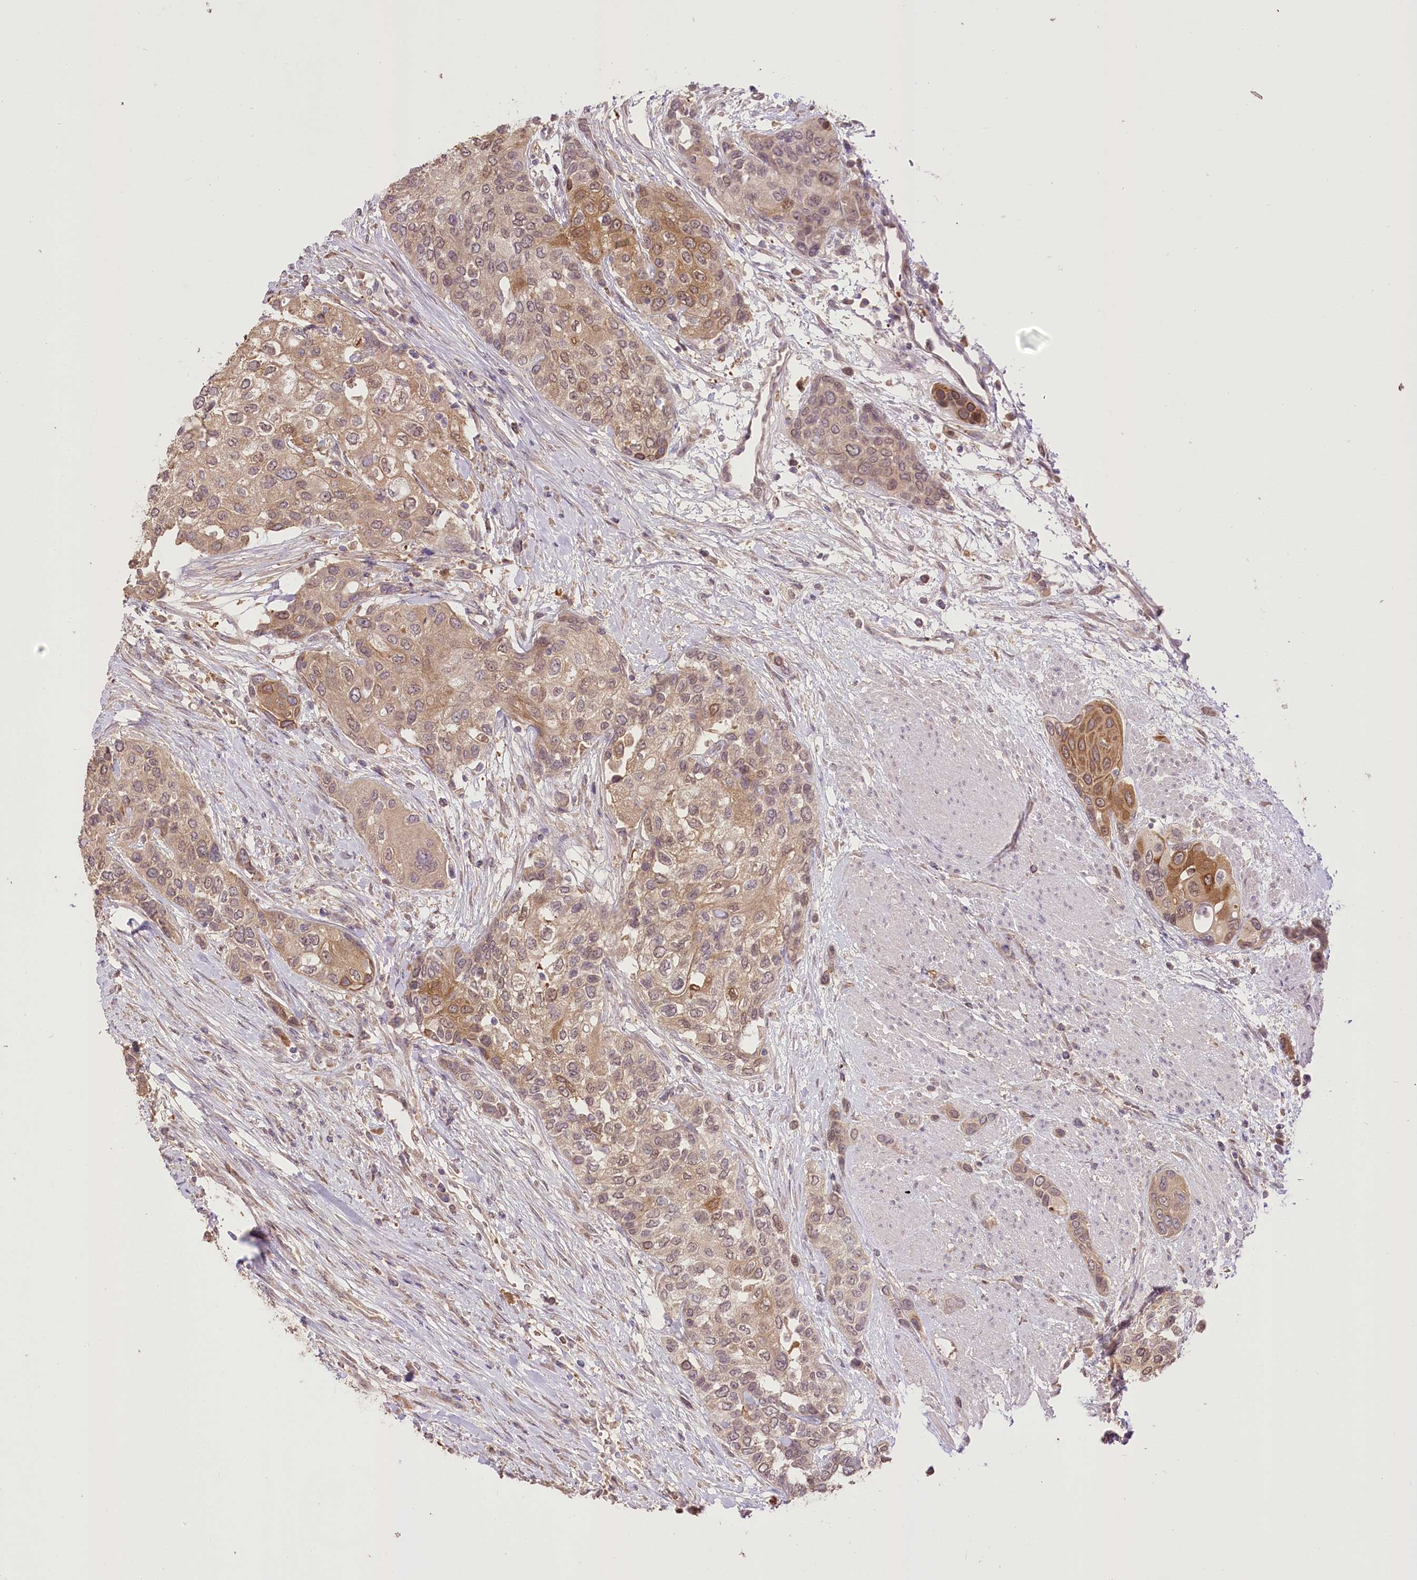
{"staining": {"intensity": "moderate", "quantity": ">75%", "location": "cytoplasmic/membranous"}, "tissue": "urothelial cancer", "cell_type": "Tumor cells", "image_type": "cancer", "snomed": [{"axis": "morphology", "description": "Normal tissue, NOS"}, {"axis": "morphology", "description": "Urothelial carcinoma, High grade"}, {"axis": "topography", "description": "Vascular tissue"}, {"axis": "topography", "description": "Urinary bladder"}], "caption": "A medium amount of moderate cytoplasmic/membranous positivity is seen in approximately >75% of tumor cells in high-grade urothelial carcinoma tissue.", "gene": "R3HDM2", "patient": {"sex": "female", "age": 56}}